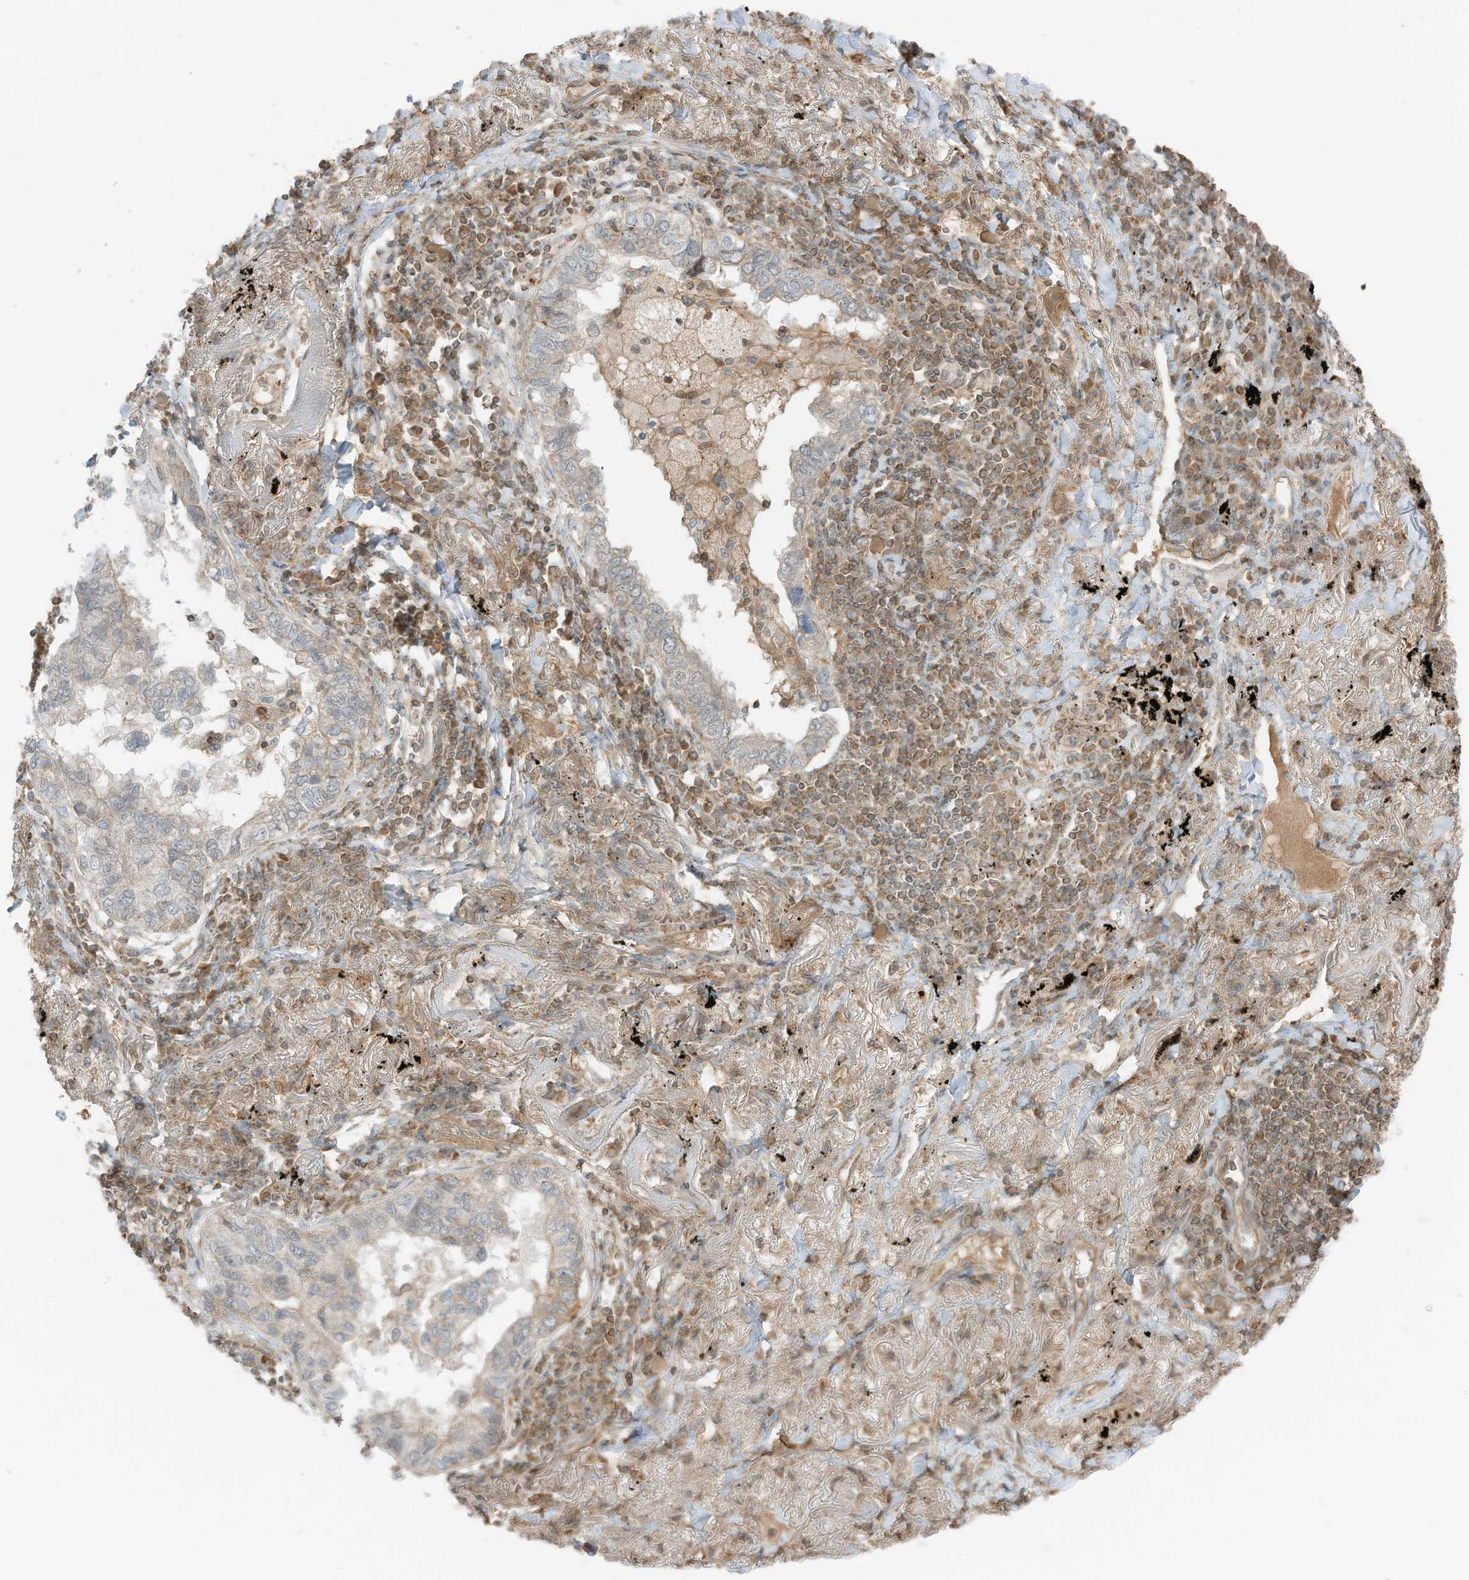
{"staining": {"intensity": "moderate", "quantity": "25%-75%", "location": "cytoplasmic/membranous"}, "tissue": "lung cancer", "cell_type": "Tumor cells", "image_type": "cancer", "snomed": [{"axis": "morphology", "description": "Adenocarcinoma, NOS"}, {"axis": "topography", "description": "Lung"}], "caption": "Brown immunohistochemical staining in lung cancer (adenocarcinoma) demonstrates moderate cytoplasmic/membranous positivity in approximately 25%-75% of tumor cells.", "gene": "SLC25A12", "patient": {"sex": "male", "age": 65}}